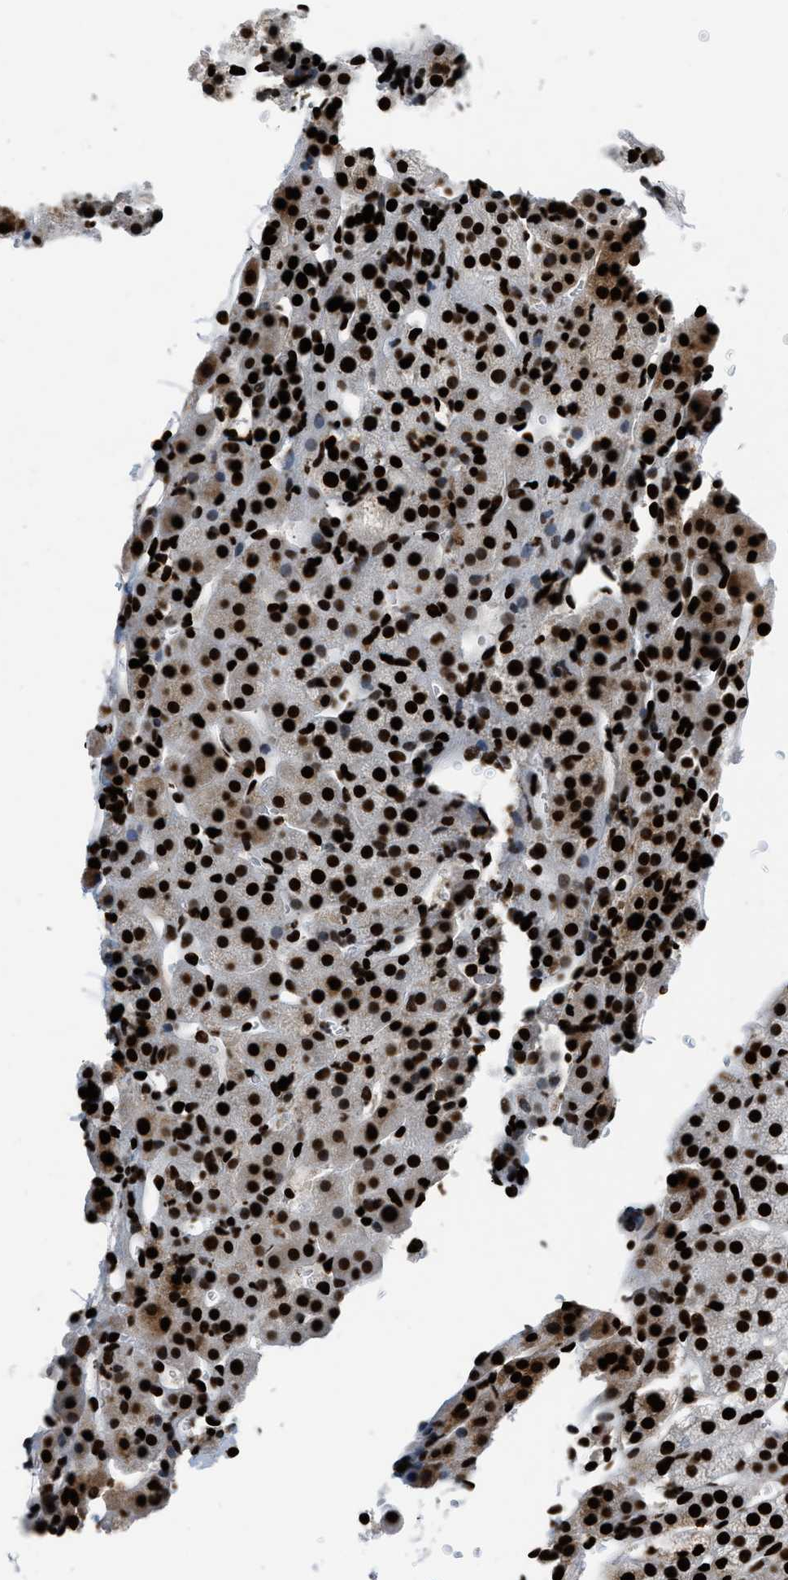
{"staining": {"intensity": "strong", "quantity": ">75%", "location": "nuclear"}, "tissue": "adrenal gland", "cell_type": "Glandular cells", "image_type": "normal", "snomed": [{"axis": "morphology", "description": "Normal tissue, NOS"}, {"axis": "topography", "description": "Adrenal gland"}], "caption": "A photomicrograph of human adrenal gland stained for a protein reveals strong nuclear brown staining in glandular cells. (DAB IHC, brown staining for protein, blue staining for nuclei).", "gene": "HNRNPM", "patient": {"sex": "female", "age": 57}}